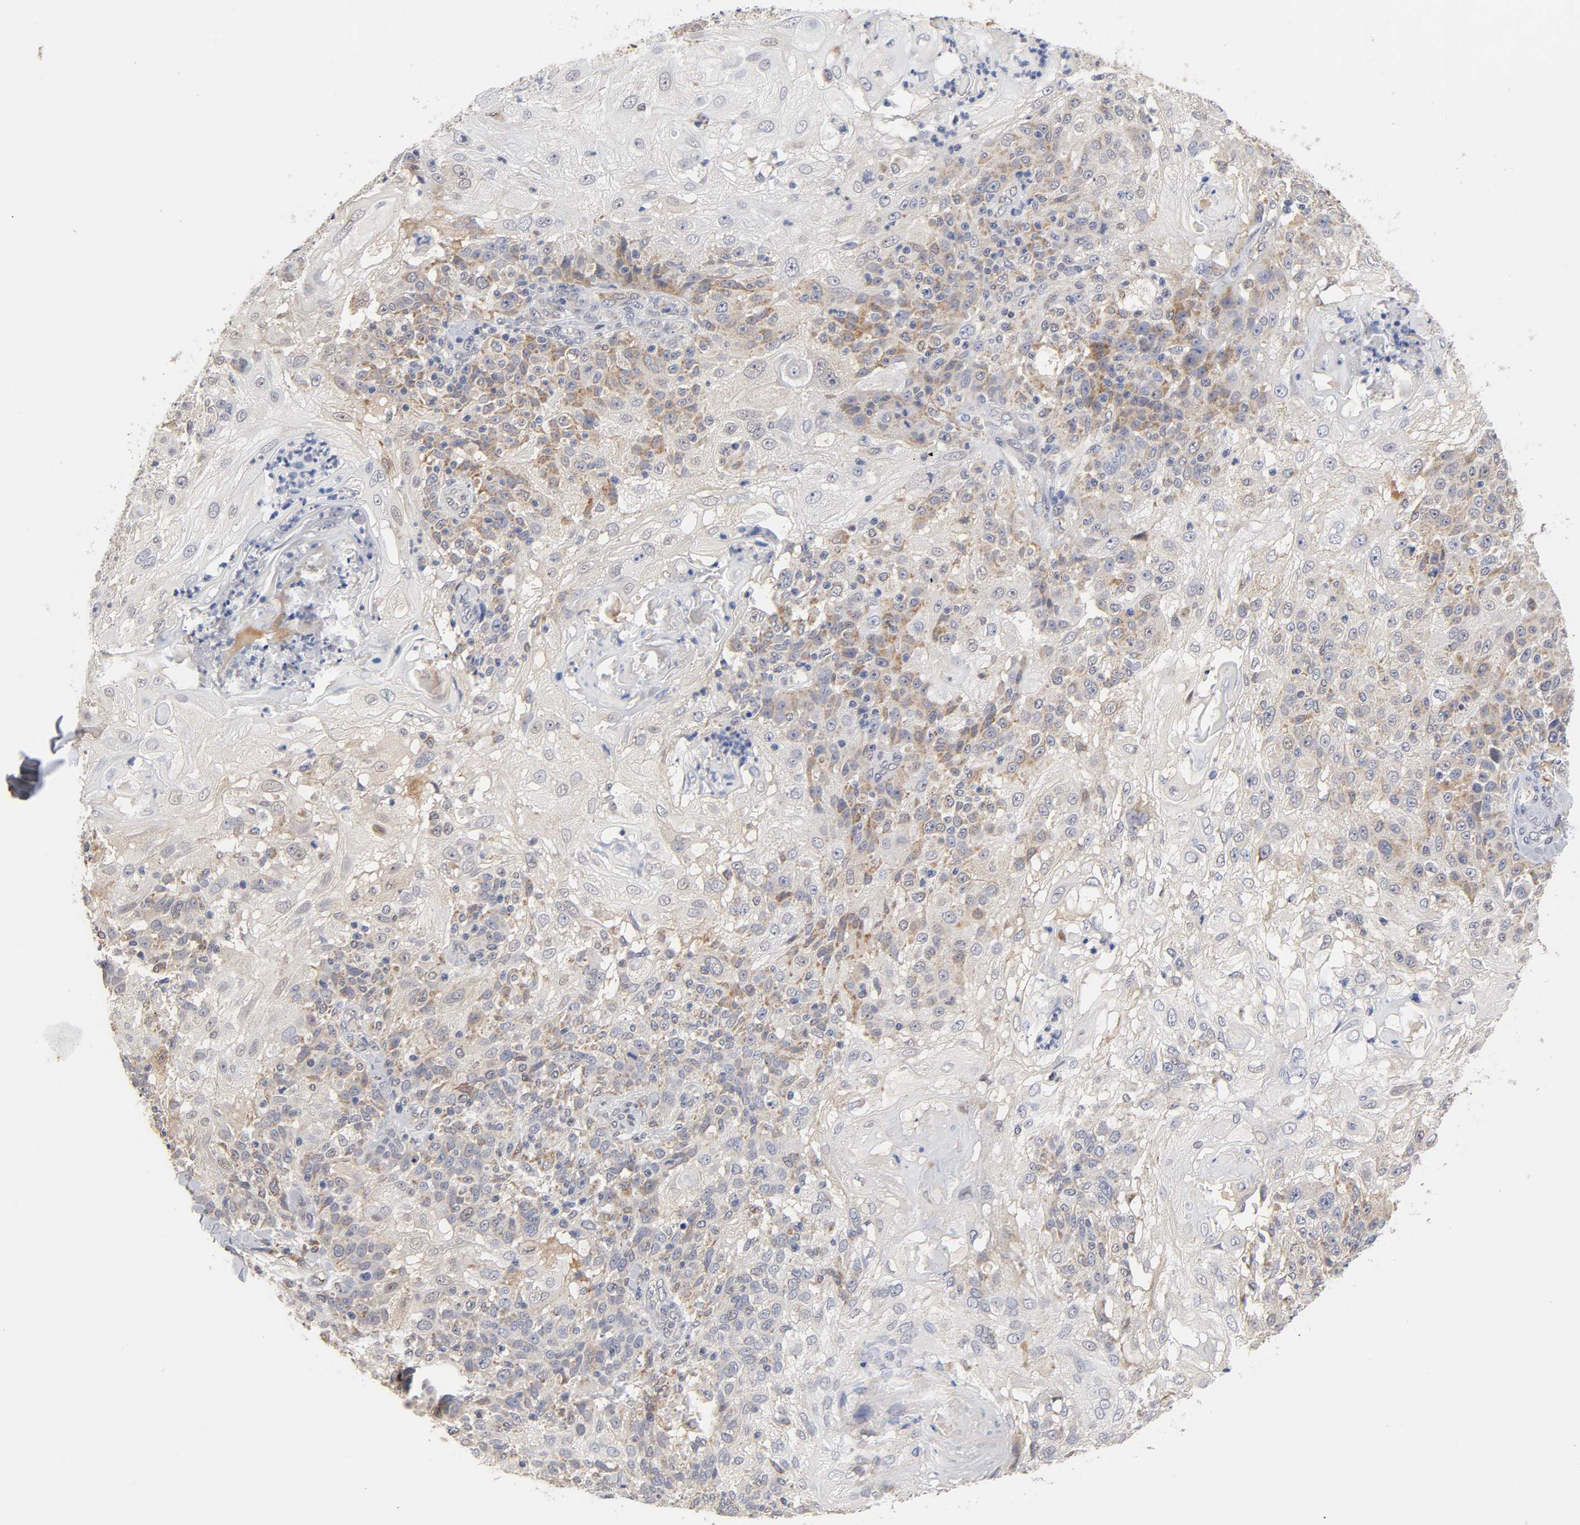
{"staining": {"intensity": "moderate", "quantity": "25%-75%", "location": "cytoplasmic/membranous"}, "tissue": "skin cancer", "cell_type": "Tumor cells", "image_type": "cancer", "snomed": [{"axis": "morphology", "description": "Normal tissue, NOS"}, {"axis": "morphology", "description": "Squamous cell carcinoma, NOS"}, {"axis": "topography", "description": "Skin"}], "caption": "Tumor cells demonstrate moderate cytoplasmic/membranous staining in approximately 25%-75% of cells in skin squamous cell carcinoma.", "gene": "GSTZ1", "patient": {"sex": "female", "age": 83}}